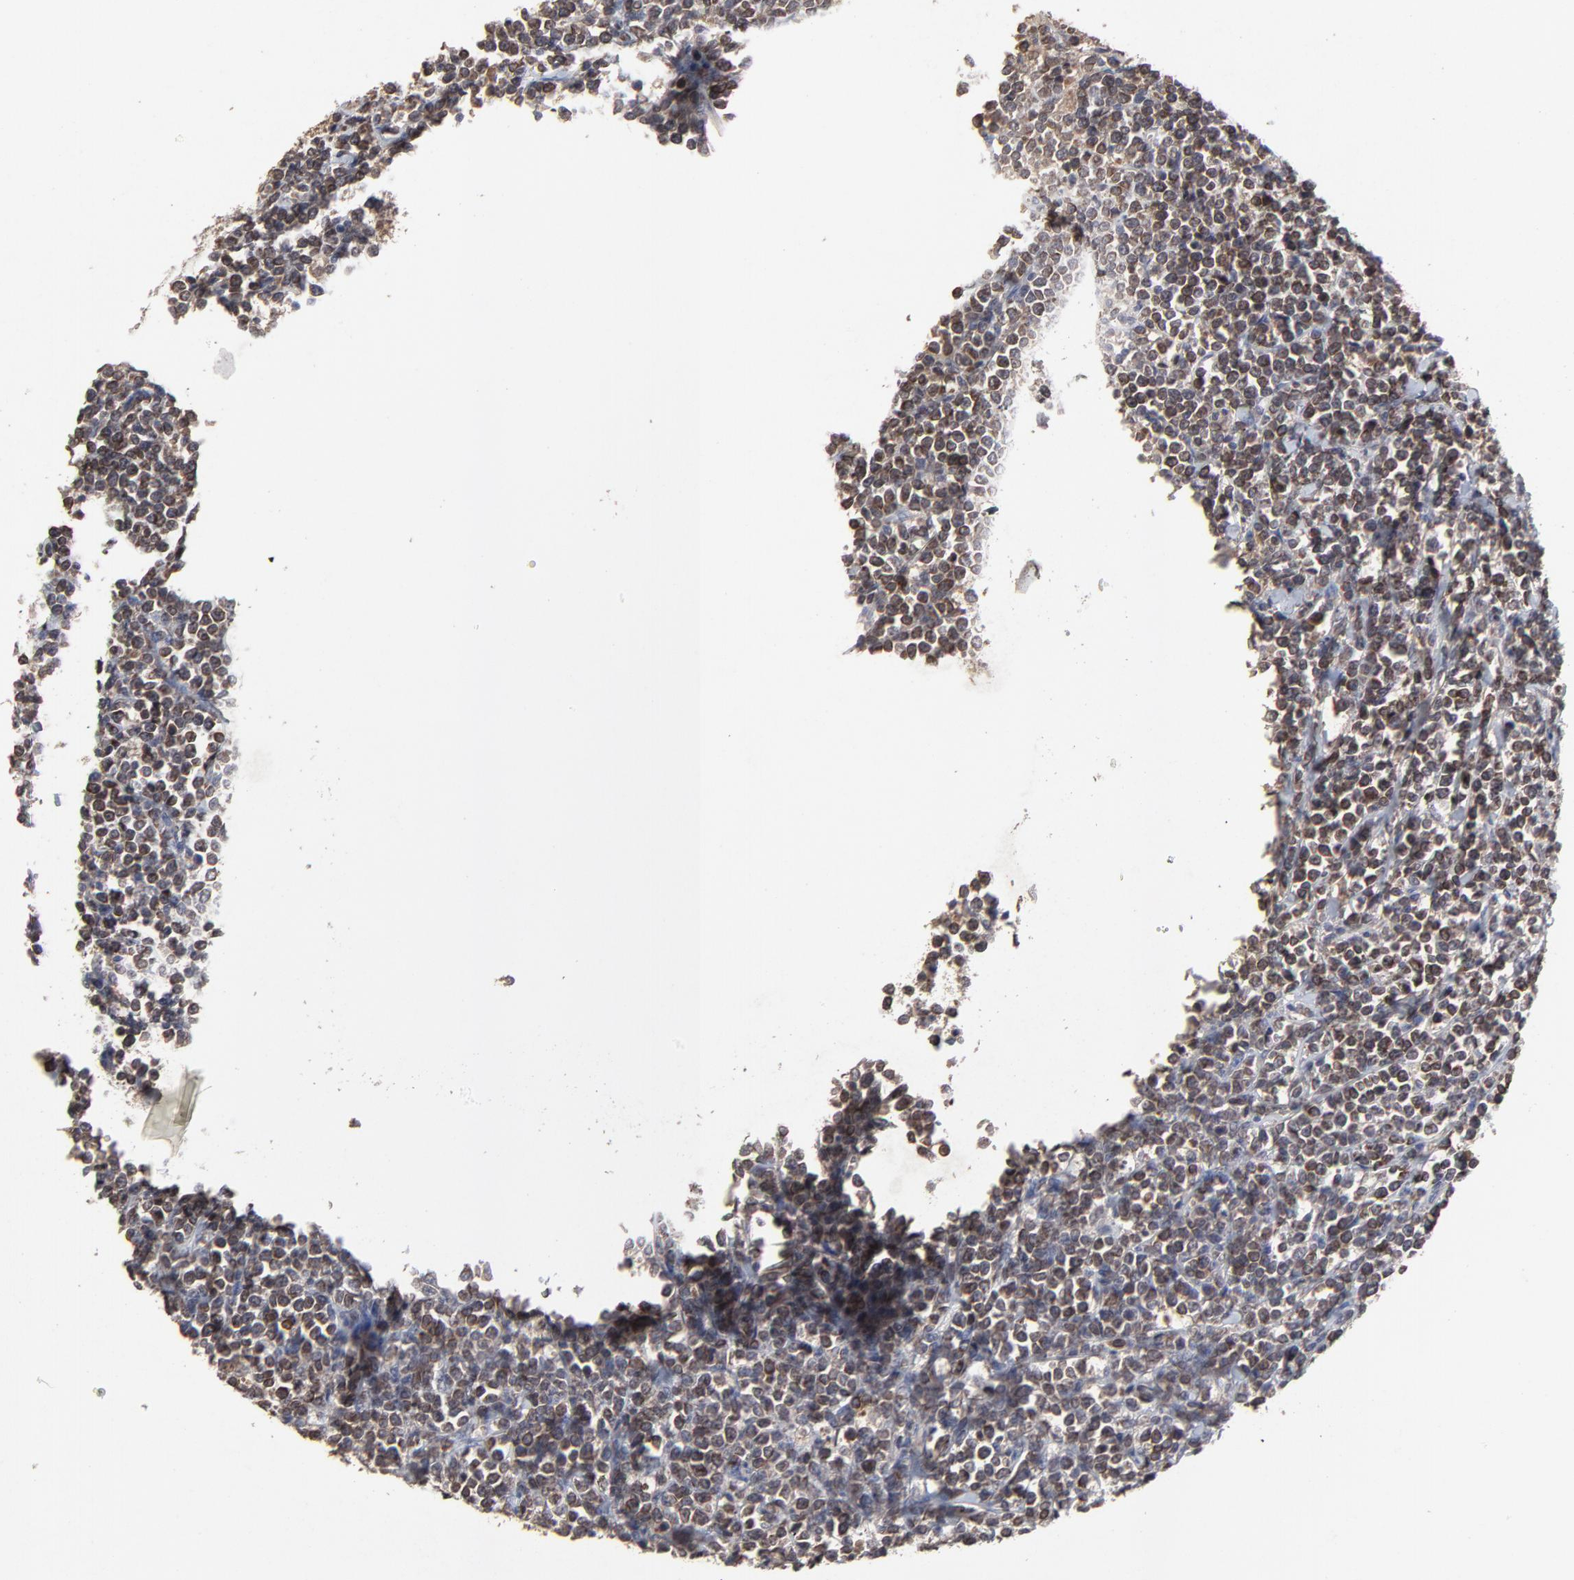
{"staining": {"intensity": "moderate", "quantity": ">75%", "location": "cytoplasmic/membranous"}, "tissue": "lymphoma", "cell_type": "Tumor cells", "image_type": "cancer", "snomed": [{"axis": "morphology", "description": "Malignant lymphoma, non-Hodgkin's type, High grade"}, {"axis": "topography", "description": "Small intestine"}, {"axis": "topography", "description": "Colon"}], "caption": "This histopathology image exhibits immunohistochemistry (IHC) staining of malignant lymphoma, non-Hodgkin's type (high-grade), with medium moderate cytoplasmic/membranous positivity in approximately >75% of tumor cells.", "gene": "VPREB3", "patient": {"sex": "male", "age": 8}}